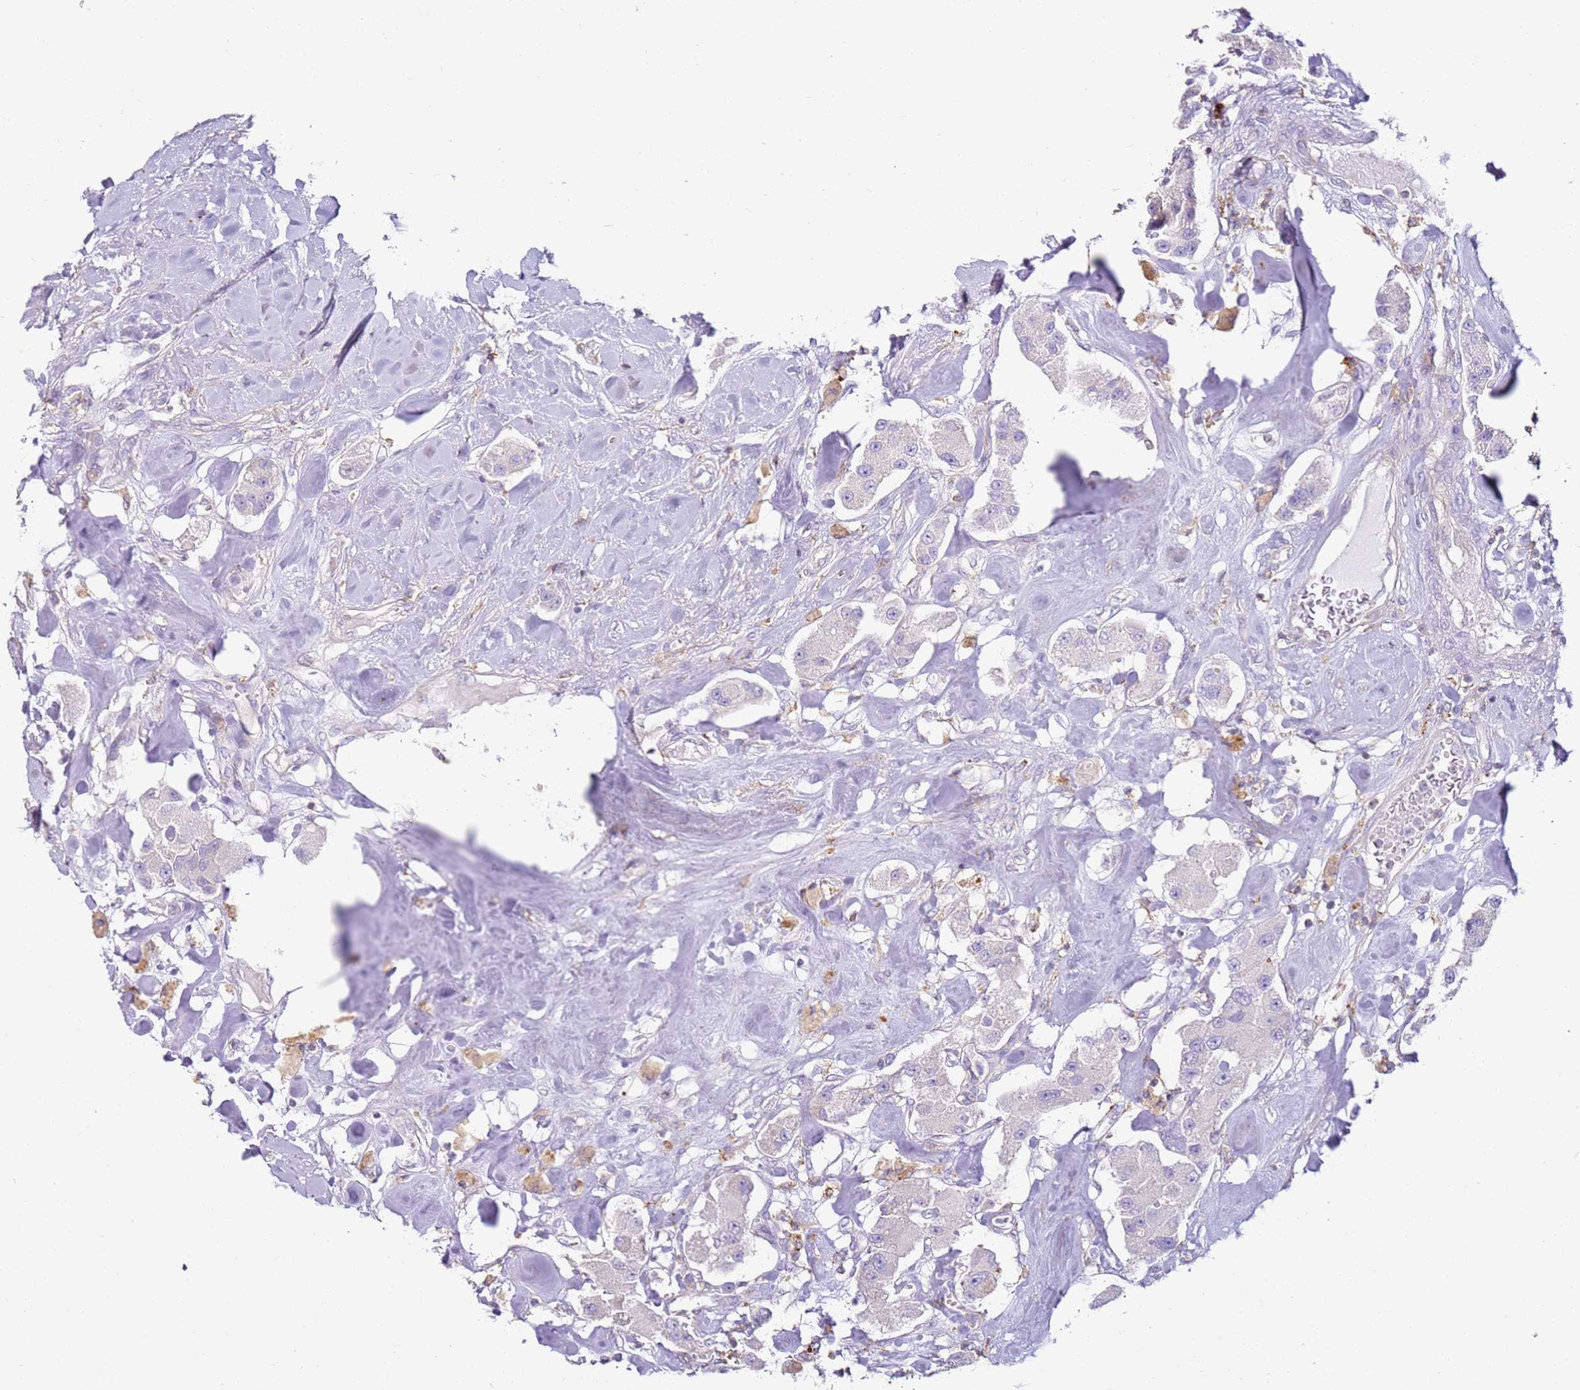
{"staining": {"intensity": "negative", "quantity": "none", "location": "none"}, "tissue": "carcinoid", "cell_type": "Tumor cells", "image_type": "cancer", "snomed": [{"axis": "morphology", "description": "Carcinoid, malignant, NOS"}, {"axis": "topography", "description": "Pancreas"}], "caption": "Immunohistochemistry micrograph of human carcinoid (malignant) stained for a protein (brown), which shows no staining in tumor cells.", "gene": "FPR1", "patient": {"sex": "male", "age": 41}}